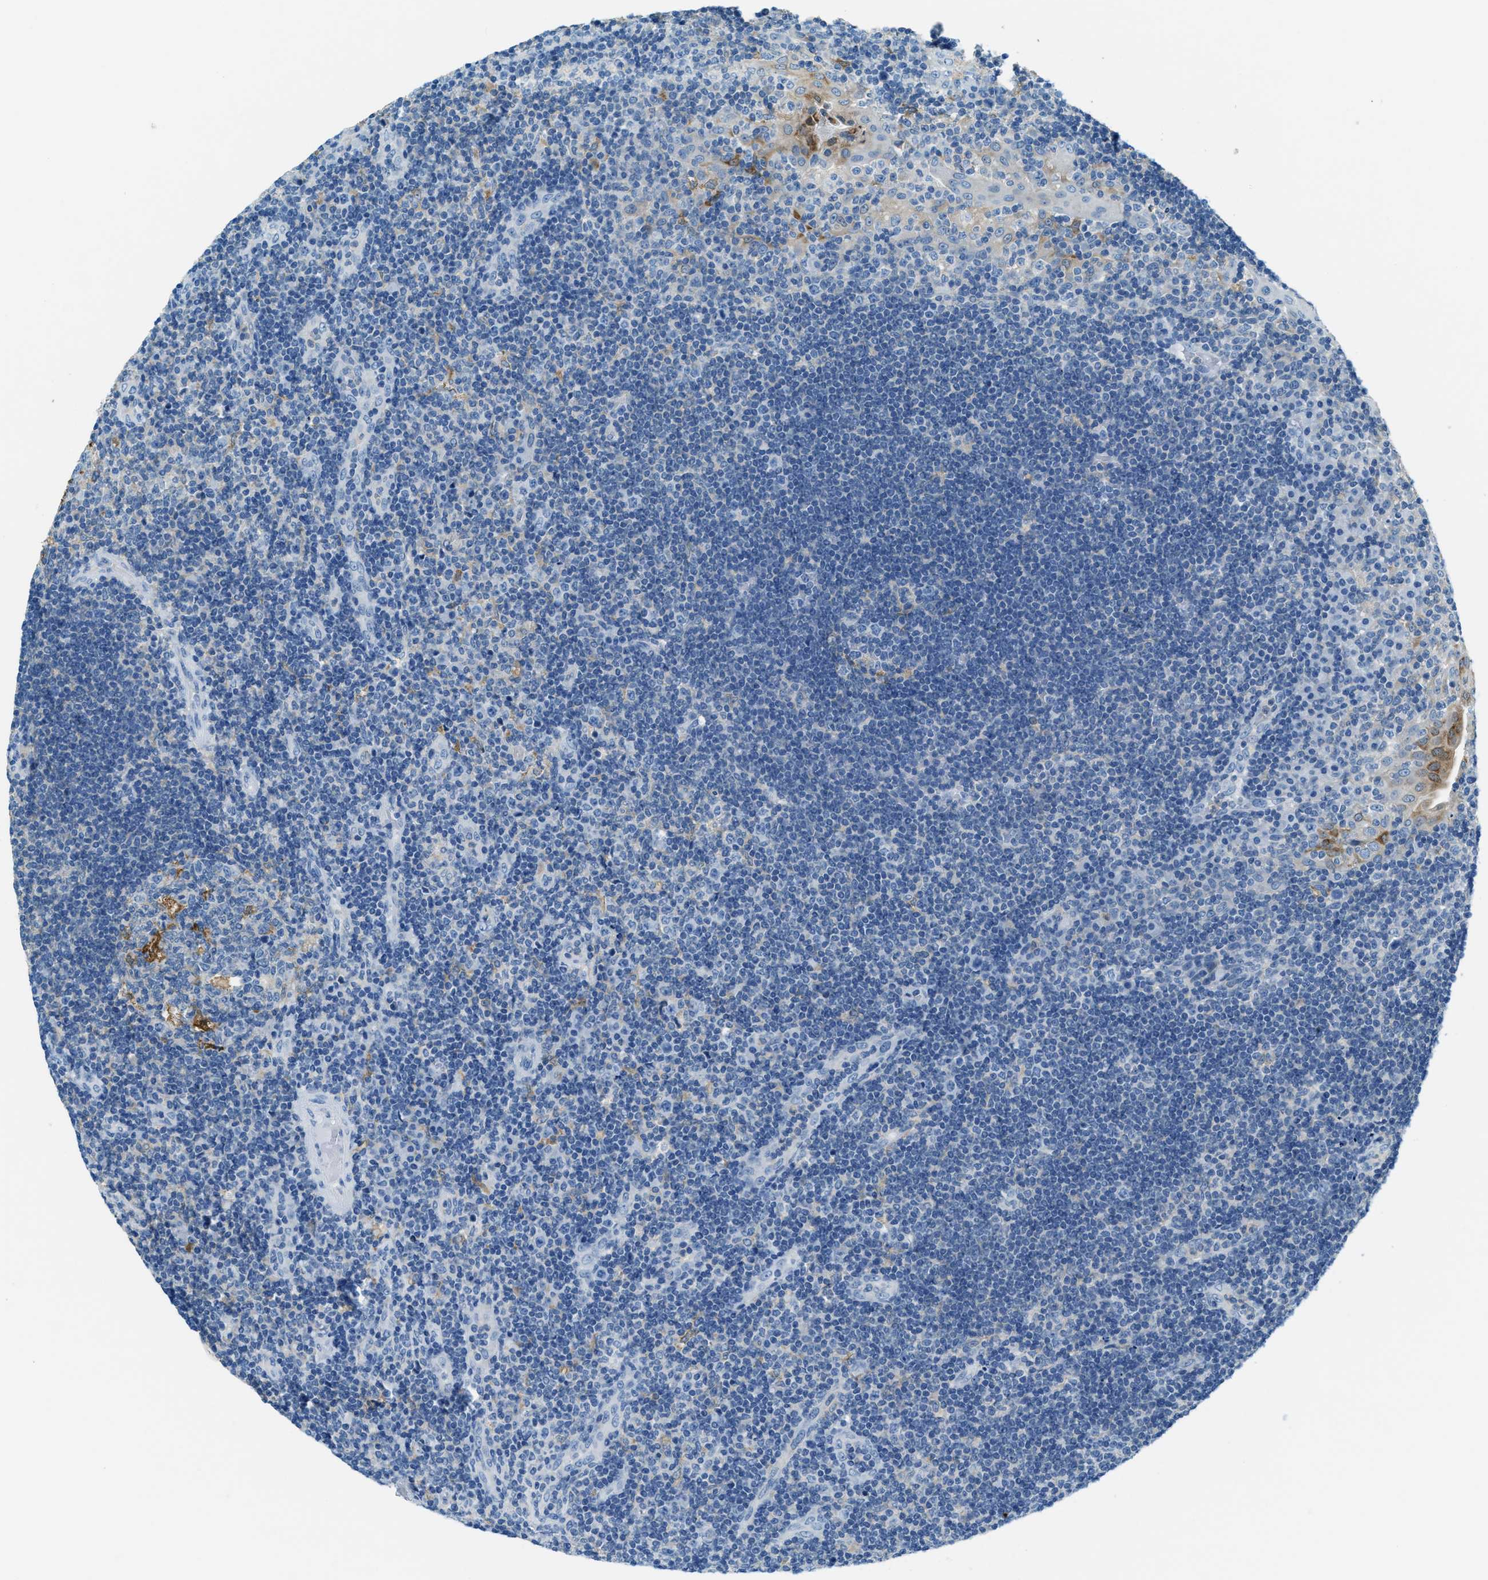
{"staining": {"intensity": "negative", "quantity": "none", "location": "none"}, "tissue": "tonsil", "cell_type": "Germinal center cells", "image_type": "normal", "snomed": [{"axis": "morphology", "description": "Normal tissue, NOS"}, {"axis": "topography", "description": "Tonsil"}], "caption": "Protein analysis of benign tonsil demonstrates no significant positivity in germinal center cells.", "gene": "MATCAP2", "patient": {"sex": "female", "age": 40}}